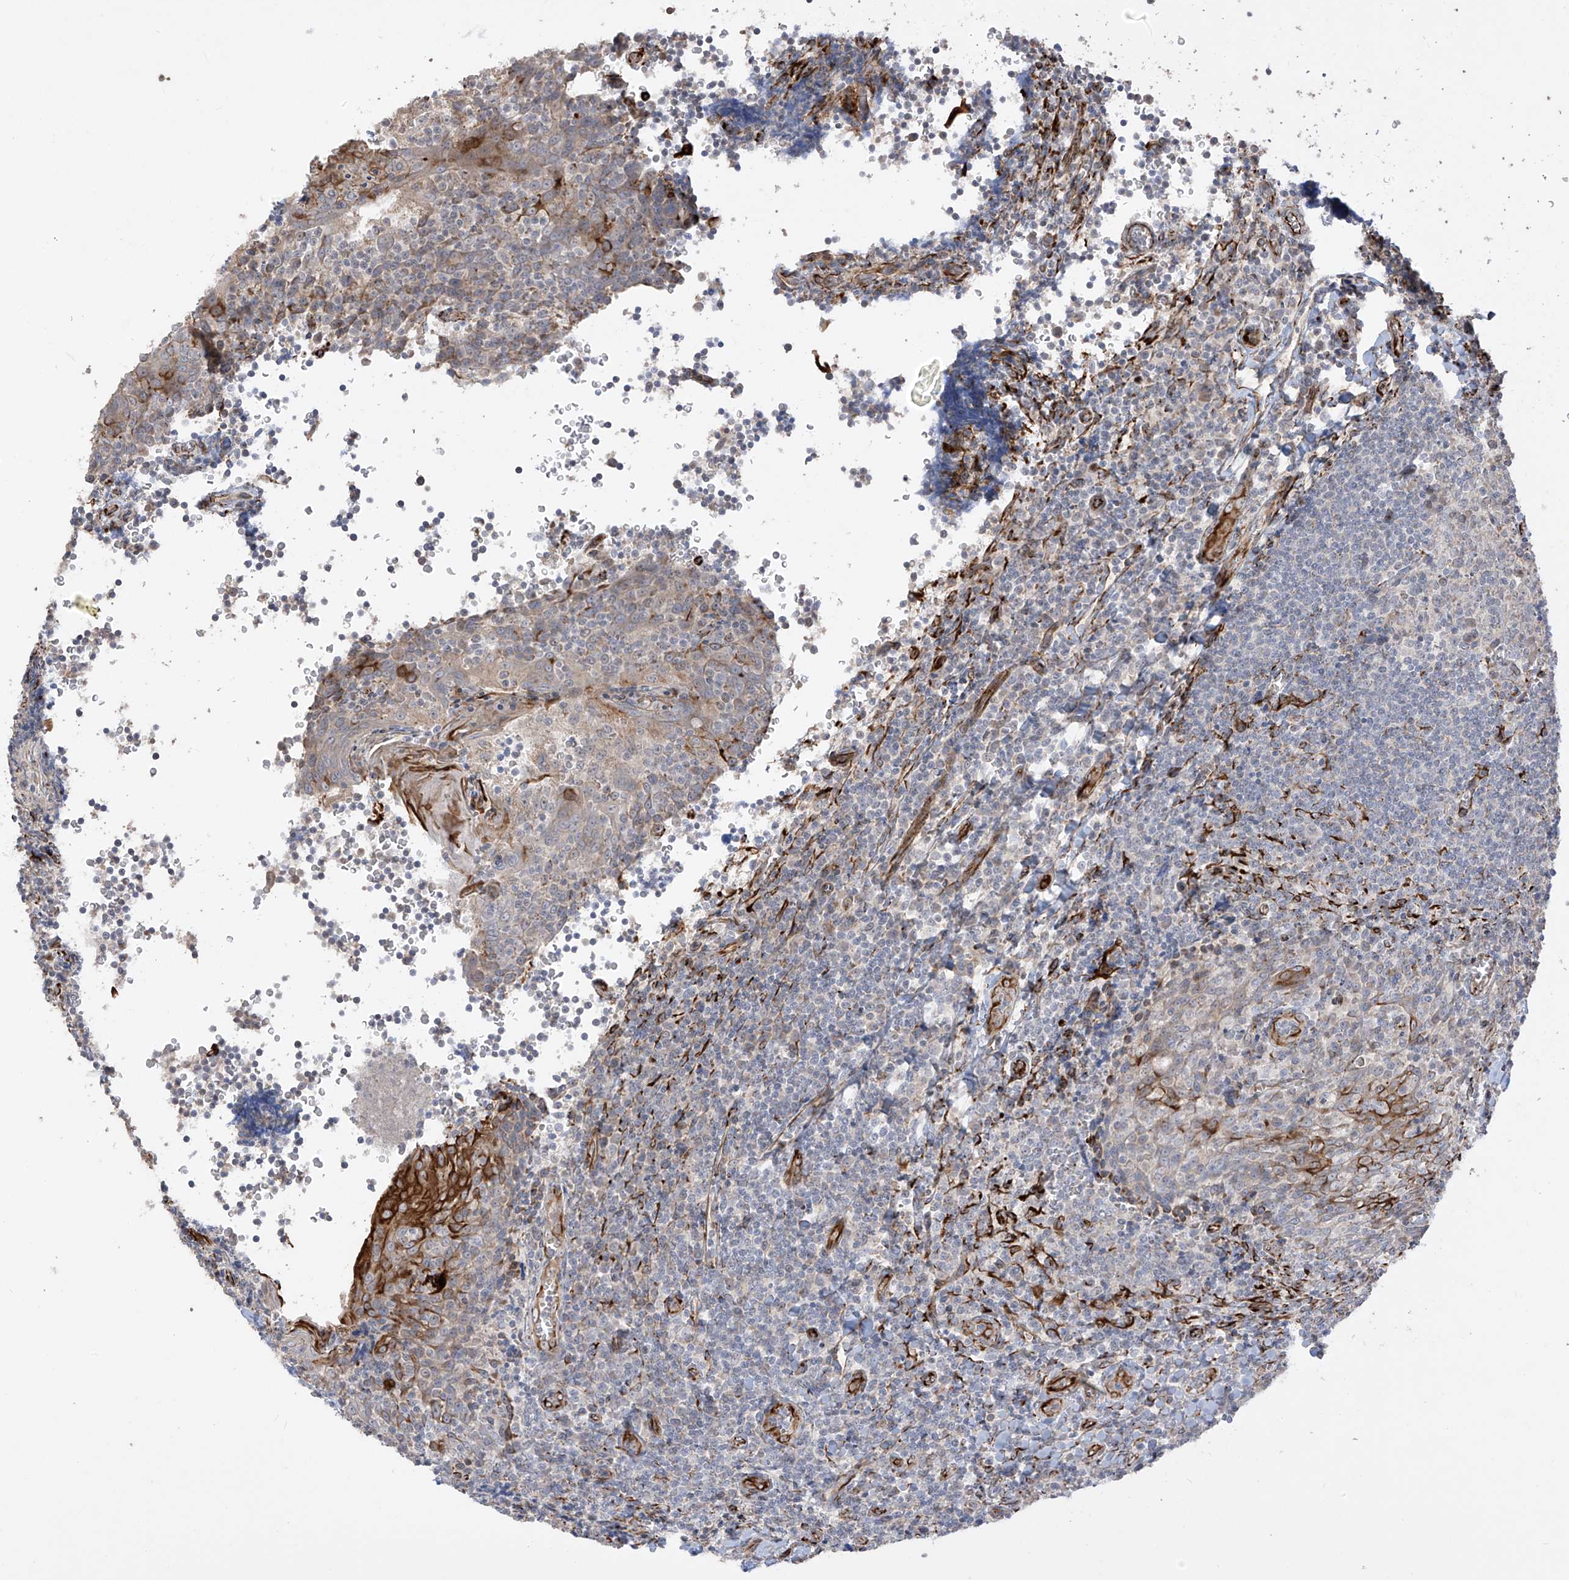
{"staining": {"intensity": "negative", "quantity": "none", "location": "none"}, "tissue": "tonsil", "cell_type": "Germinal center cells", "image_type": "normal", "snomed": [{"axis": "morphology", "description": "Normal tissue, NOS"}, {"axis": "topography", "description": "Tonsil"}], "caption": "An image of tonsil stained for a protein exhibits no brown staining in germinal center cells.", "gene": "DCDC2", "patient": {"sex": "male", "age": 27}}